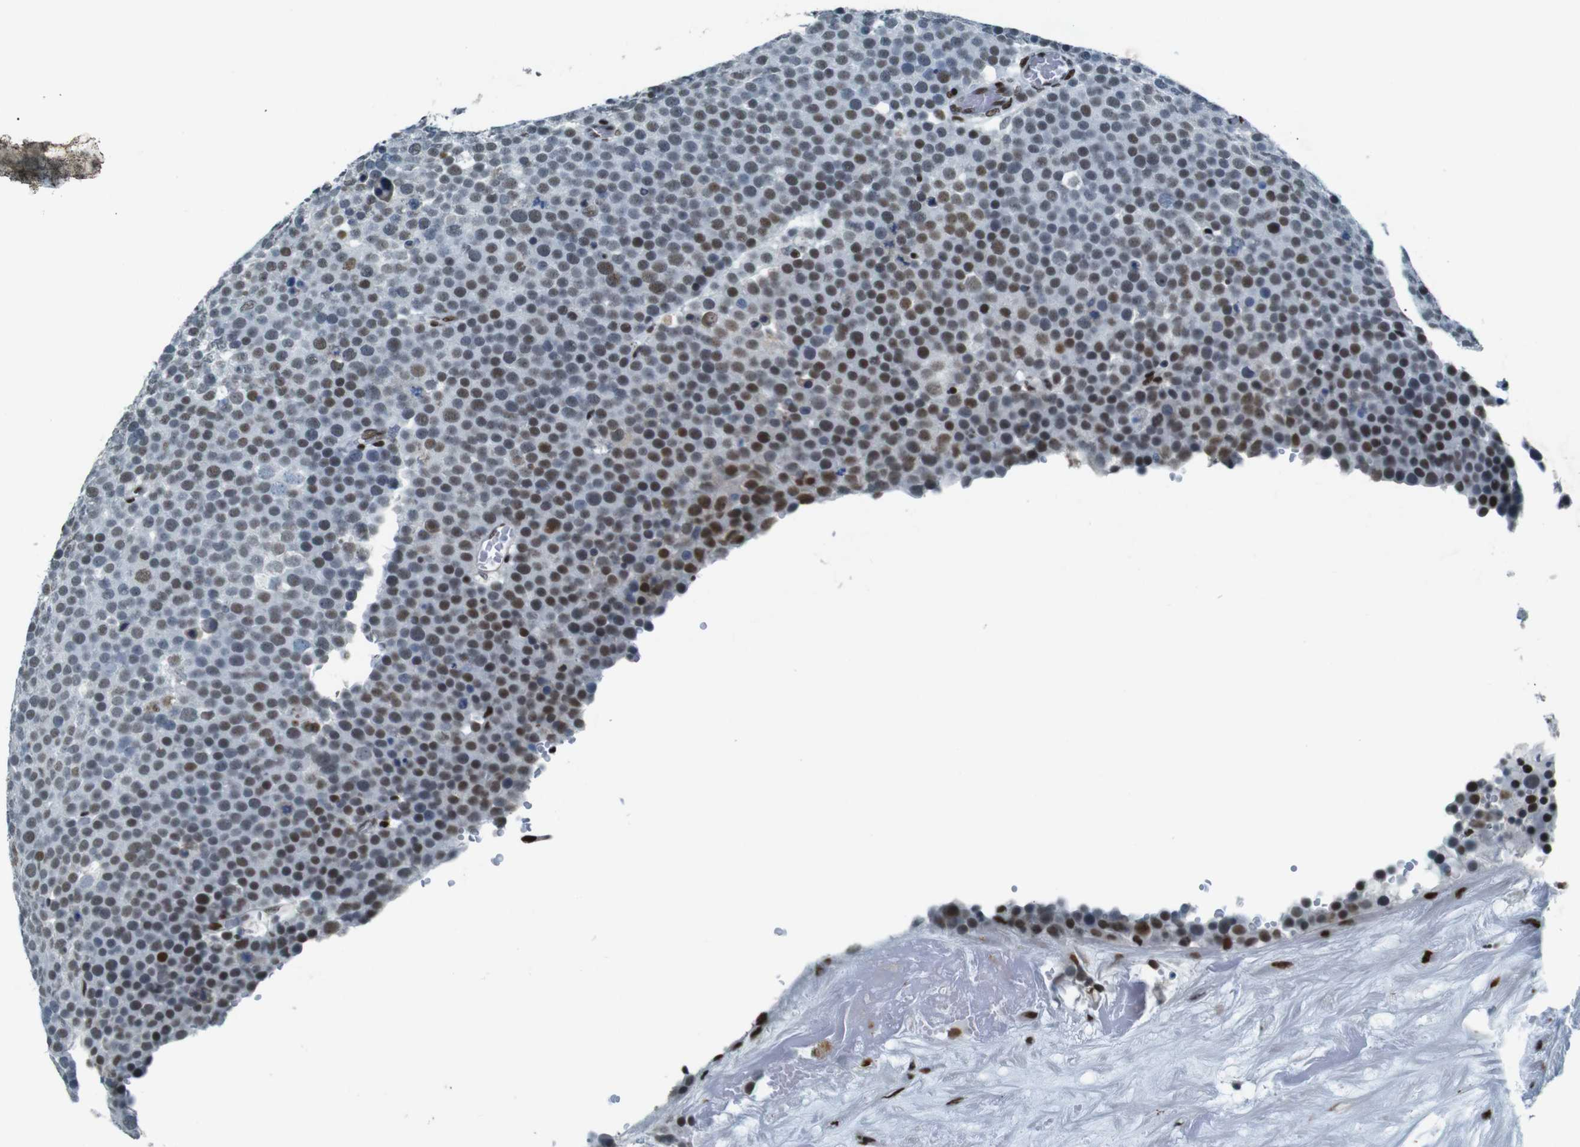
{"staining": {"intensity": "weak", "quantity": "25%-75%", "location": "nuclear"}, "tissue": "testis cancer", "cell_type": "Tumor cells", "image_type": "cancer", "snomed": [{"axis": "morphology", "description": "Seminoma, NOS"}, {"axis": "topography", "description": "Testis"}], "caption": "The photomicrograph reveals immunohistochemical staining of testis cancer. There is weak nuclear staining is present in approximately 25%-75% of tumor cells.", "gene": "HEXIM1", "patient": {"sex": "male", "age": 71}}